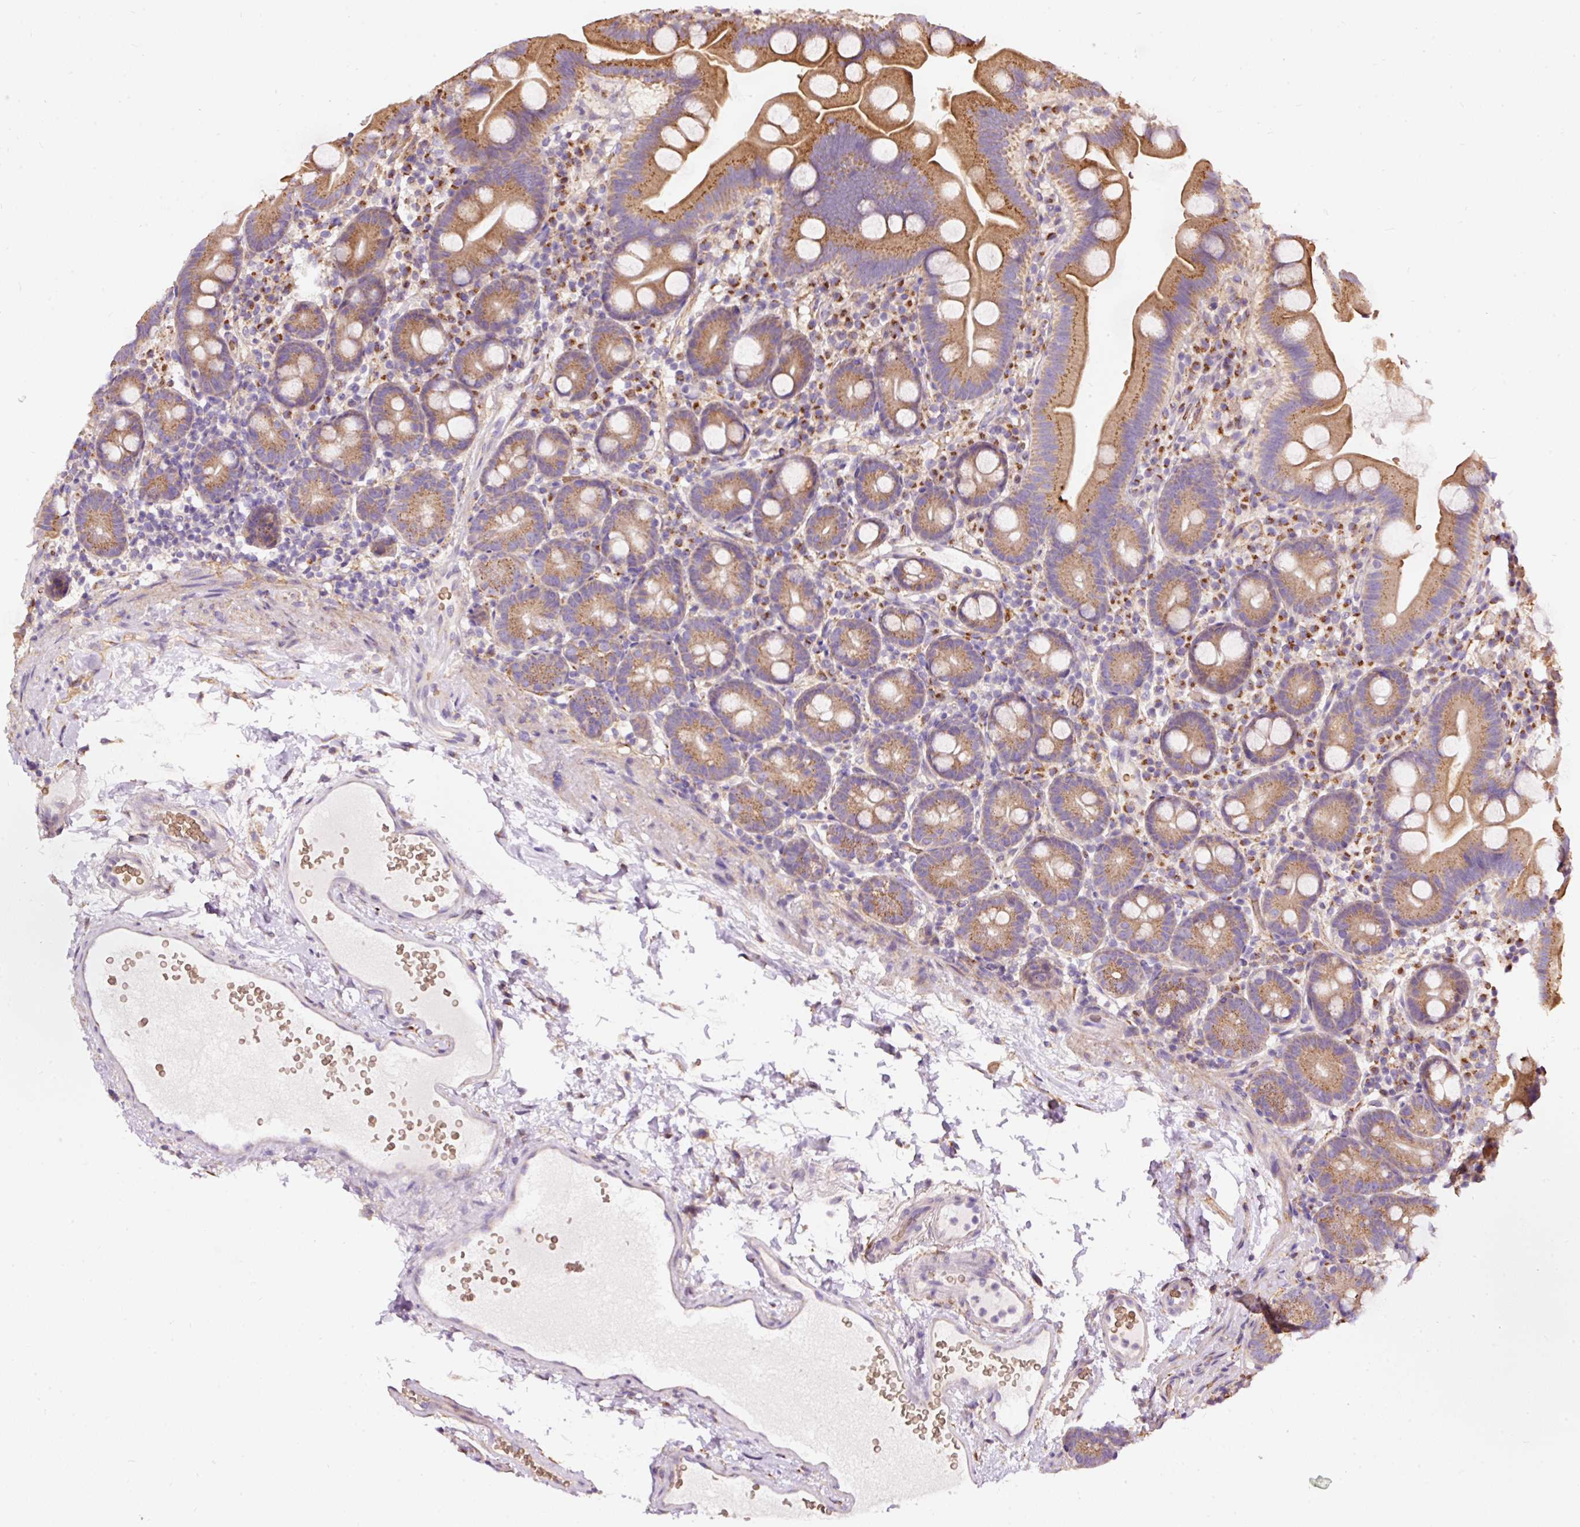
{"staining": {"intensity": "moderate", "quantity": ">75%", "location": "cytoplasmic/membranous"}, "tissue": "small intestine", "cell_type": "Glandular cells", "image_type": "normal", "snomed": [{"axis": "morphology", "description": "Normal tissue, NOS"}, {"axis": "topography", "description": "Small intestine"}], "caption": "A histopathology image showing moderate cytoplasmic/membranous positivity in approximately >75% of glandular cells in benign small intestine, as visualized by brown immunohistochemical staining.", "gene": "PRRC2A", "patient": {"sex": "female", "age": 68}}